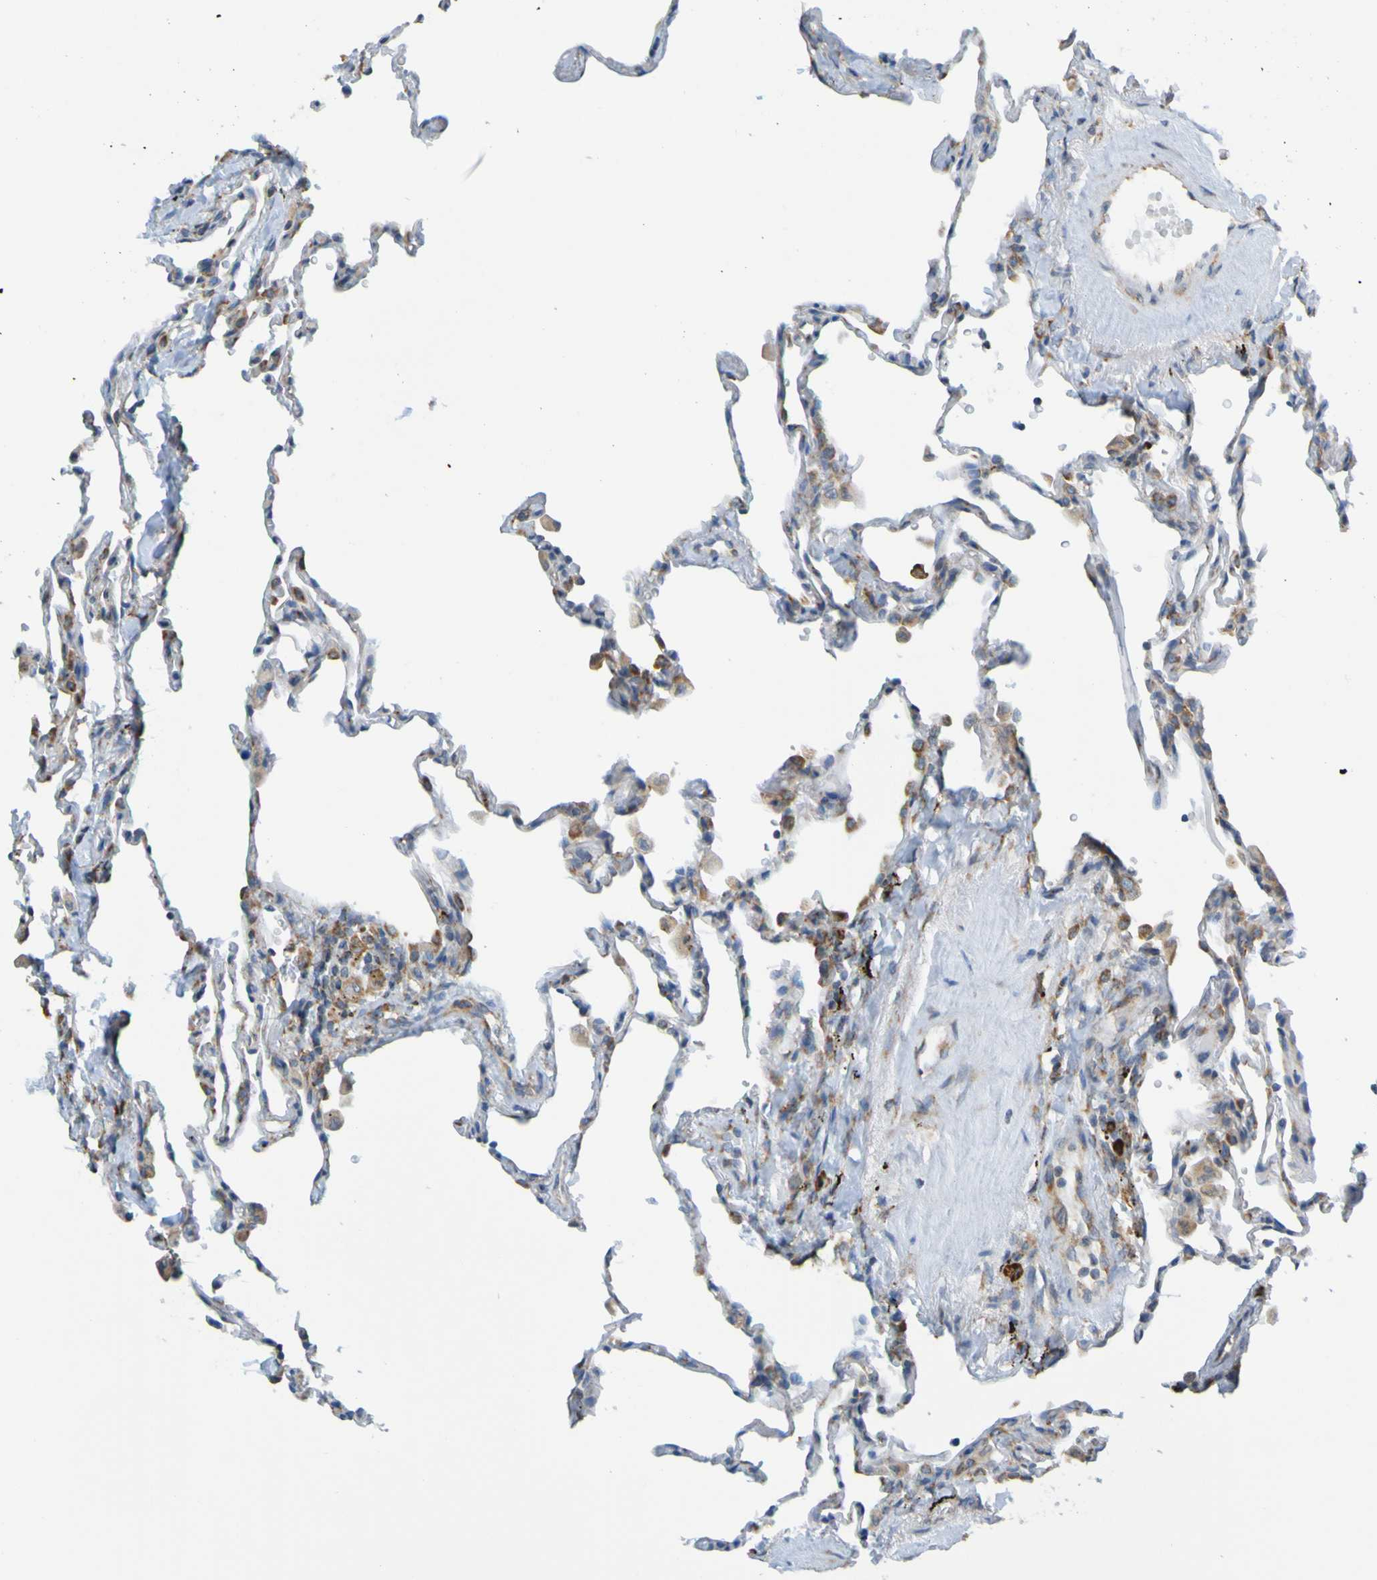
{"staining": {"intensity": "weak", "quantity": ">75%", "location": "cytoplasmic/membranous"}, "tissue": "lung", "cell_type": "Alveolar cells", "image_type": "normal", "snomed": [{"axis": "morphology", "description": "Normal tissue, NOS"}, {"axis": "topography", "description": "Lung"}], "caption": "Weak cytoplasmic/membranous protein positivity is seen in about >75% of alveolar cells in lung. The staining is performed using DAB (3,3'-diaminobenzidine) brown chromogen to label protein expression. The nuclei are counter-stained blue using hematoxylin.", "gene": "SSR1", "patient": {"sex": "male", "age": 59}}